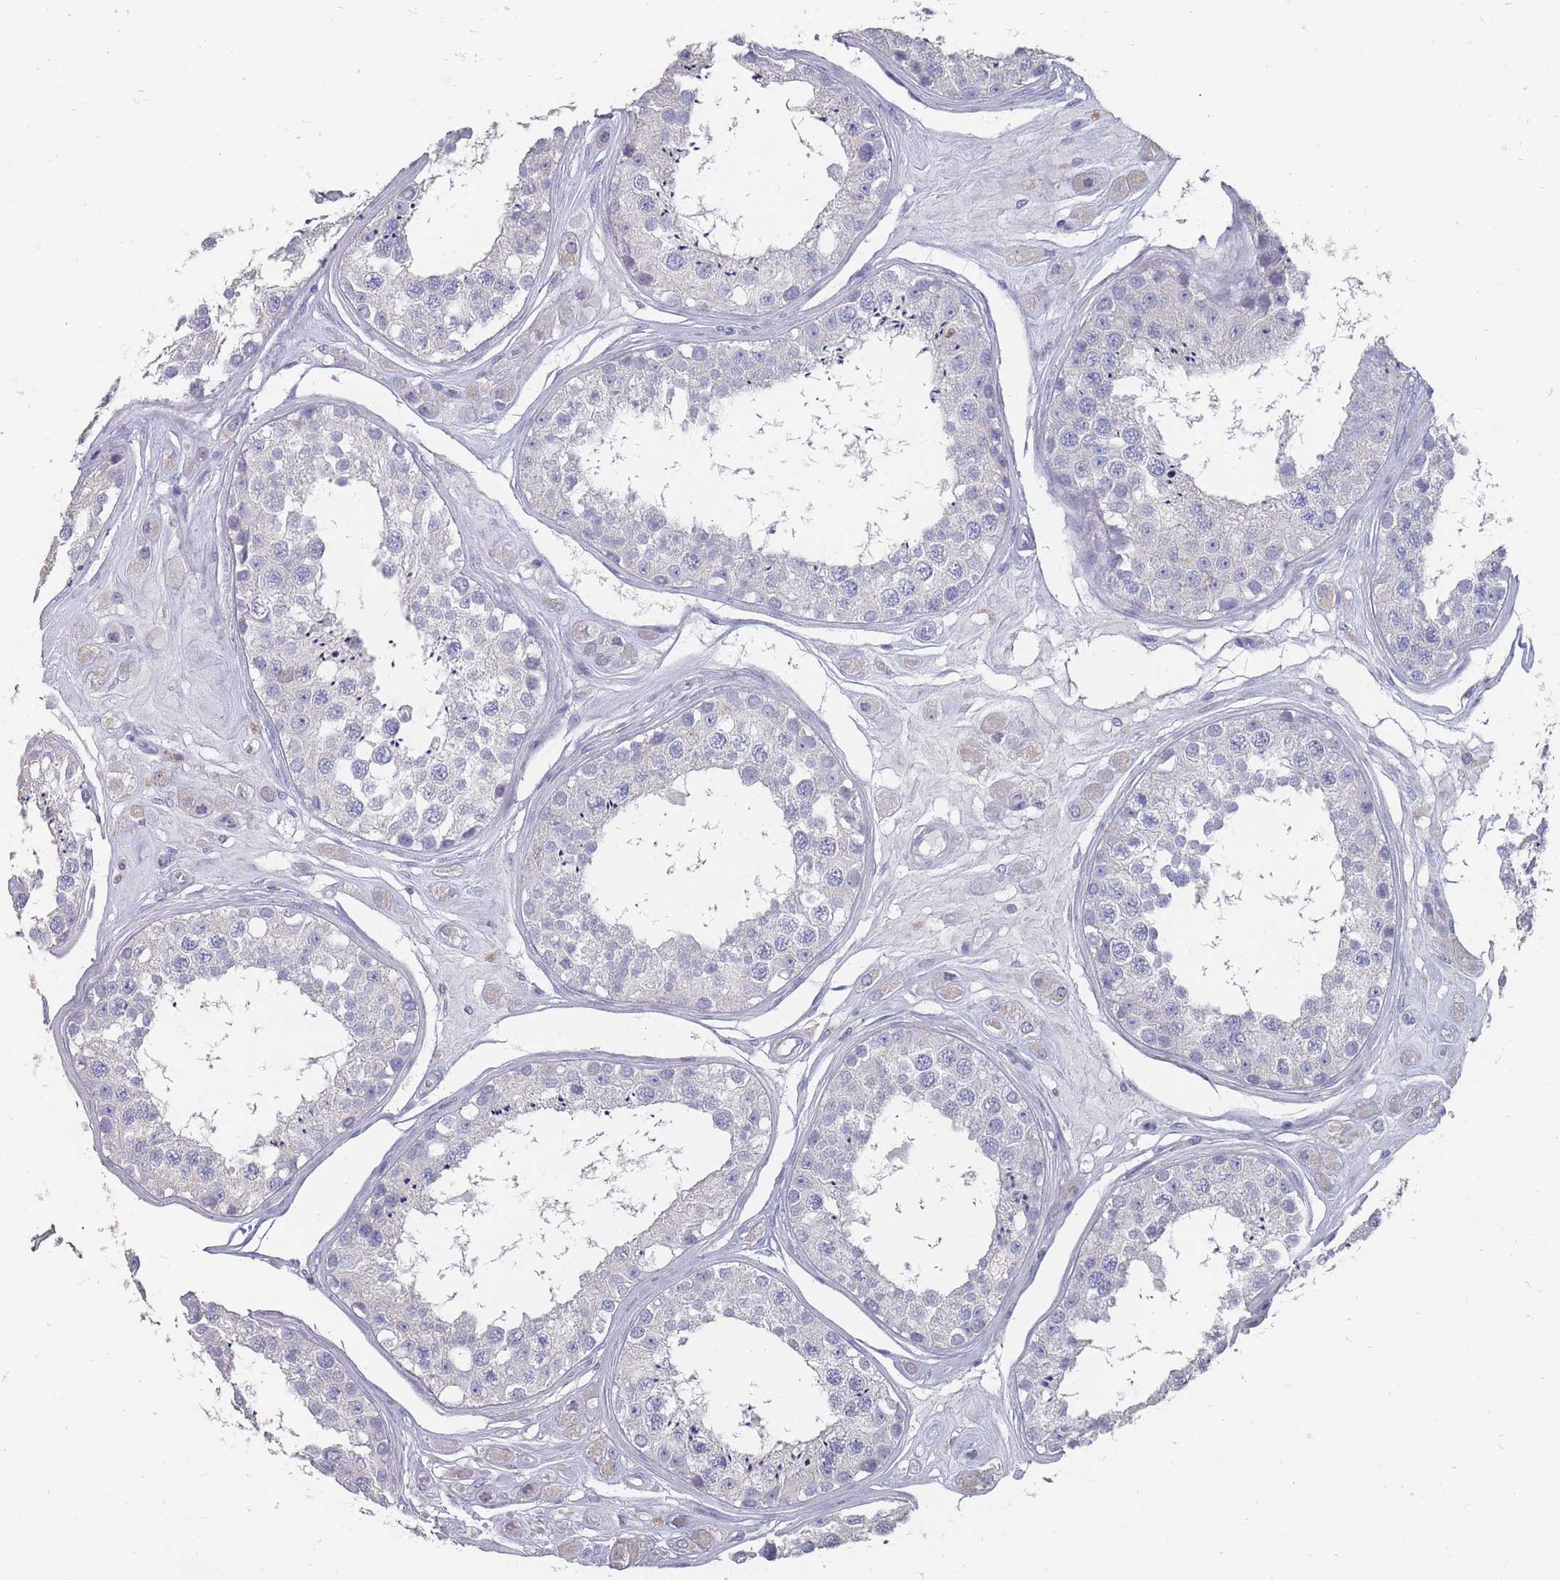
{"staining": {"intensity": "weak", "quantity": "<25%", "location": "cytoplasmic/membranous"}, "tissue": "testis", "cell_type": "Cells in seminiferous ducts", "image_type": "normal", "snomed": [{"axis": "morphology", "description": "Normal tissue, NOS"}, {"axis": "topography", "description": "Testis"}], "caption": "Immunohistochemistry (IHC) micrograph of unremarkable testis: testis stained with DAB exhibits no significant protein positivity in cells in seminiferous ducts. The staining is performed using DAB brown chromogen with nuclei counter-stained in using hematoxylin.", "gene": "OTULINL", "patient": {"sex": "male", "age": 25}}